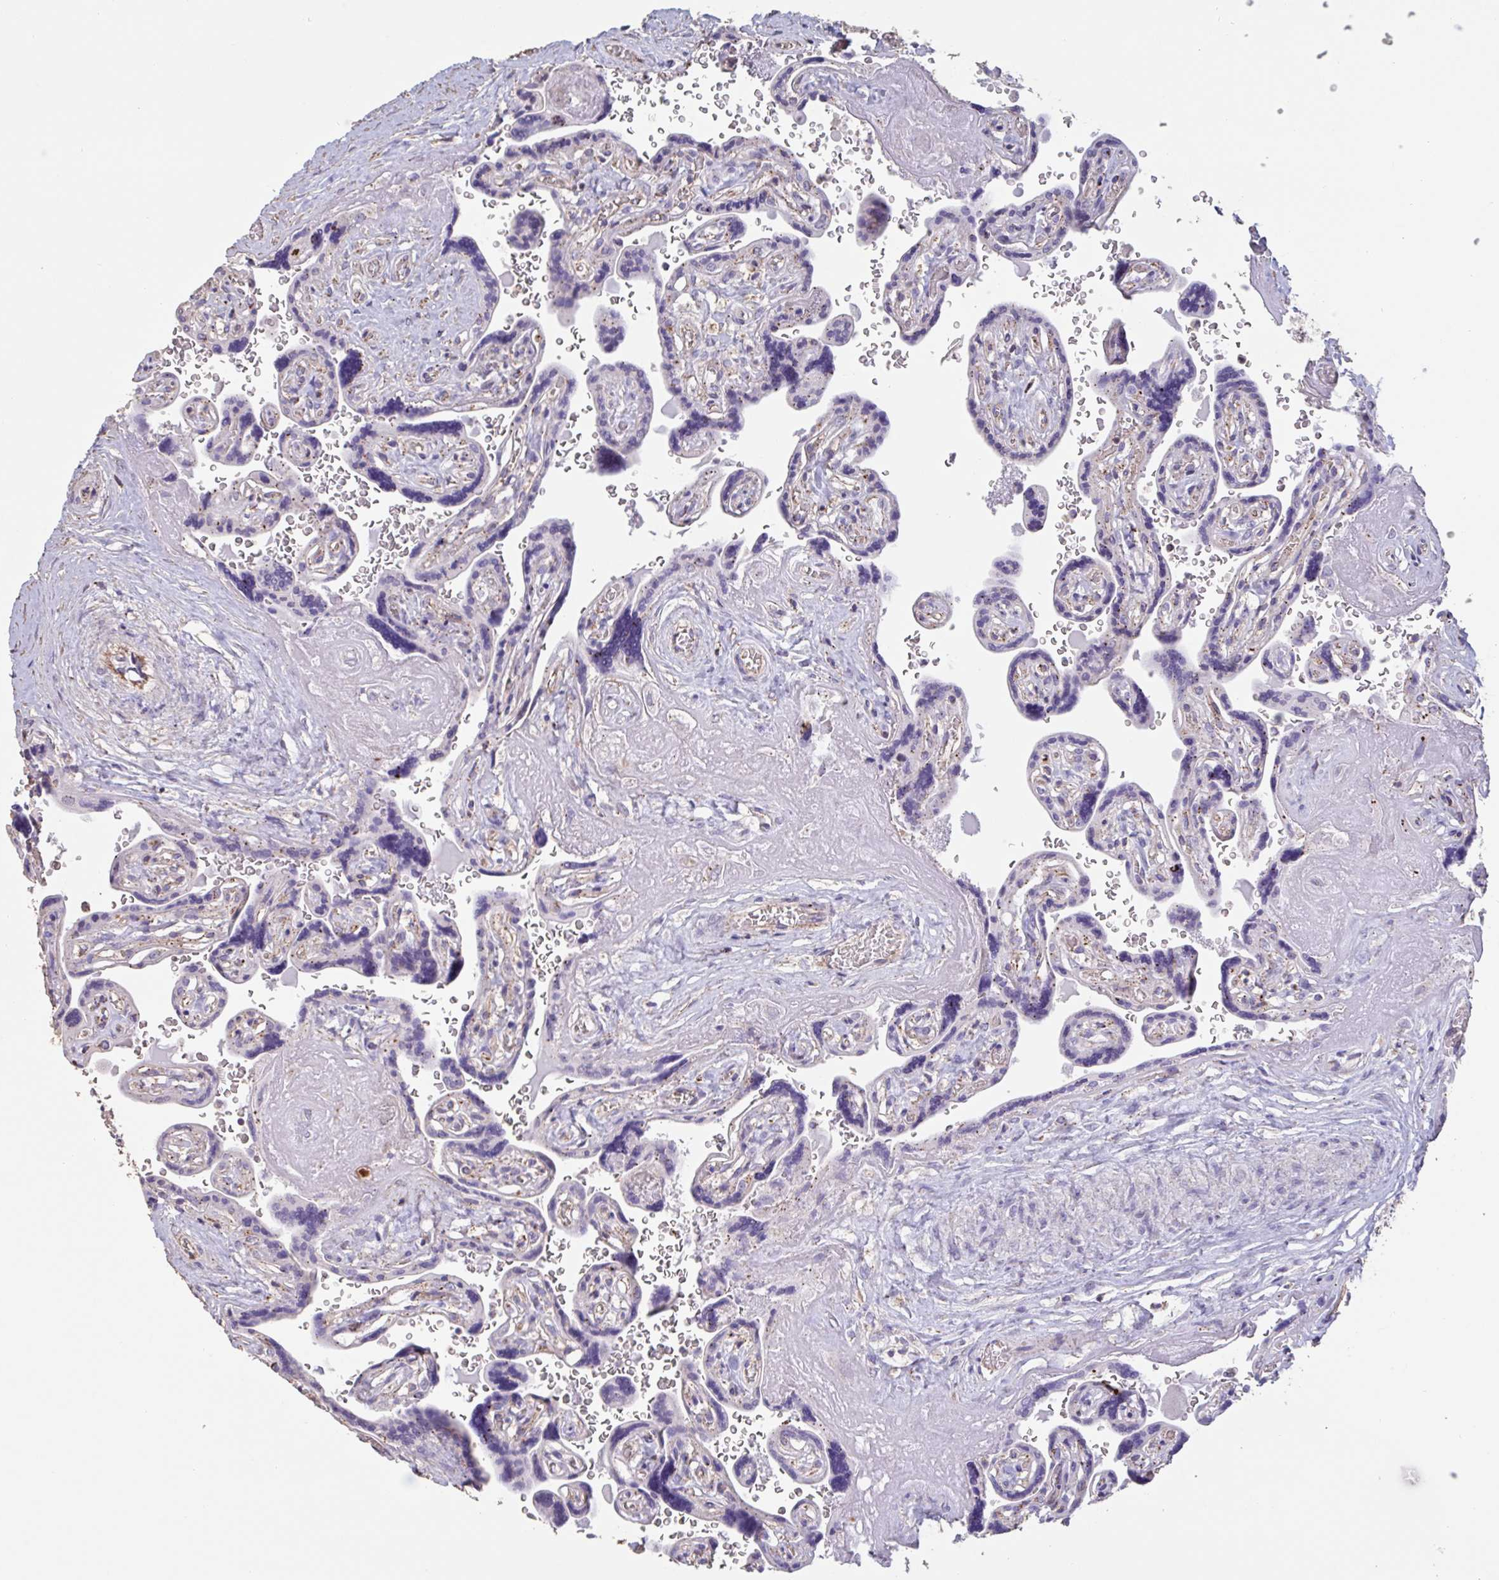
{"staining": {"intensity": "moderate", "quantity": "25%-75%", "location": "cytoplasmic/membranous"}, "tissue": "placenta", "cell_type": "Decidual cells", "image_type": "normal", "snomed": [{"axis": "morphology", "description": "Normal tissue, NOS"}, {"axis": "topography", "description": "Placenta"}], "caption": "Protein expression analysis of unremarkable placenta demonstrates moderate cytoplasmic/membranous positivity in about 25%-75% of decidual cells. Using DAB (3,3'-diaminobenzidine) (brown) and hematoxylin (blue) stains, captured at high magnification using brightfield microscopy.", "gene": "CHMP5", "patient": {"sex": "female", "age": 32}}